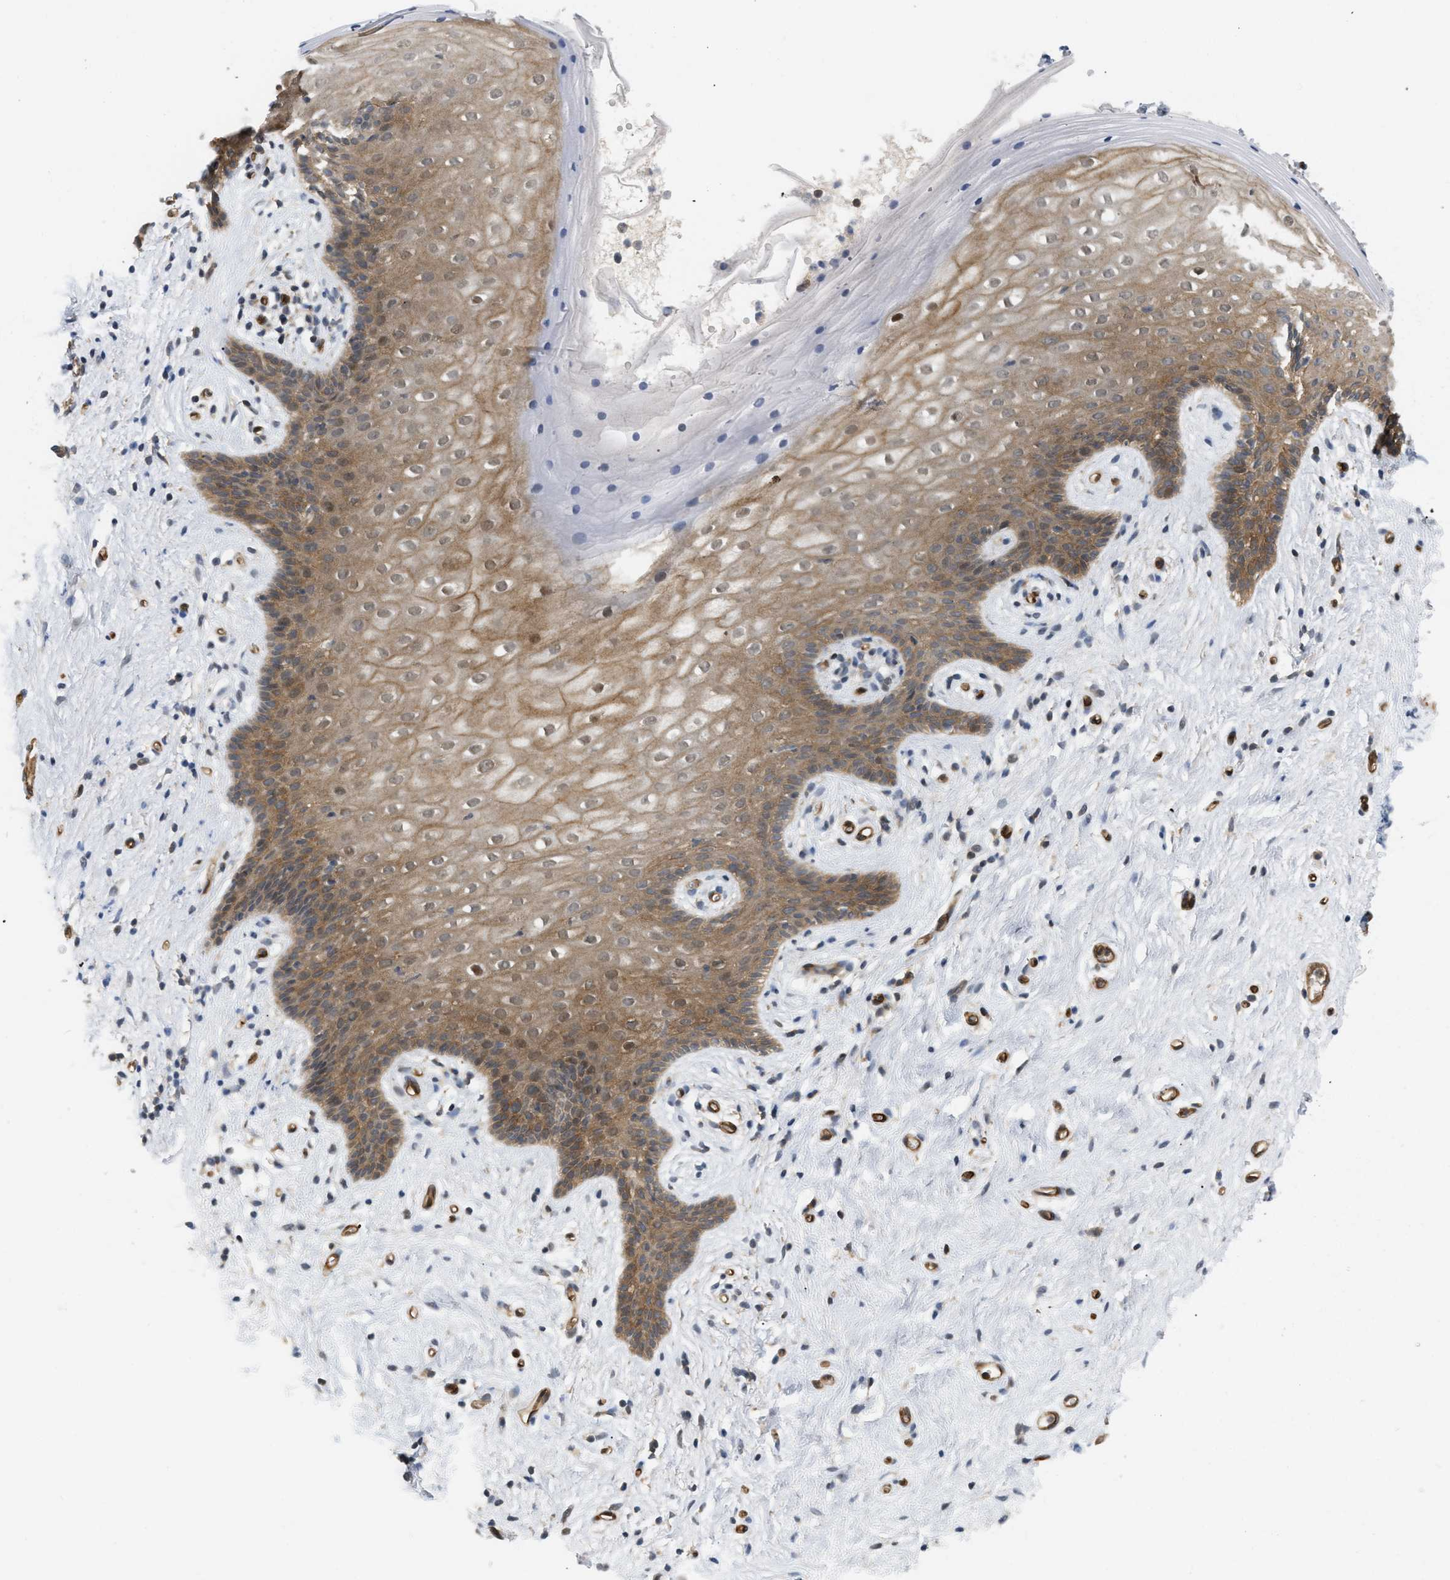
{"staining": {"intensity": "moderate", "quantity": ">75%", "location": "cytoplasmic/membranous,nuclear"}, "tissue": "vagina", "cell_type": "Squamous epithelial cells", "image_type": "normal", "snomed": [{"axis": "morphology", "description": "Normal tissue, NOS"}, {"axis": "topography", "description": "Vagina"}], "caption": "About >75% of squamous epithelial cells in normal vagina show moderate cytoplasmic/membranous,nuclear protein staining as visualized by brown immunohistochemical staining.", "gene": "PALMD", "patient": {"sex": "female", "age": 44}}